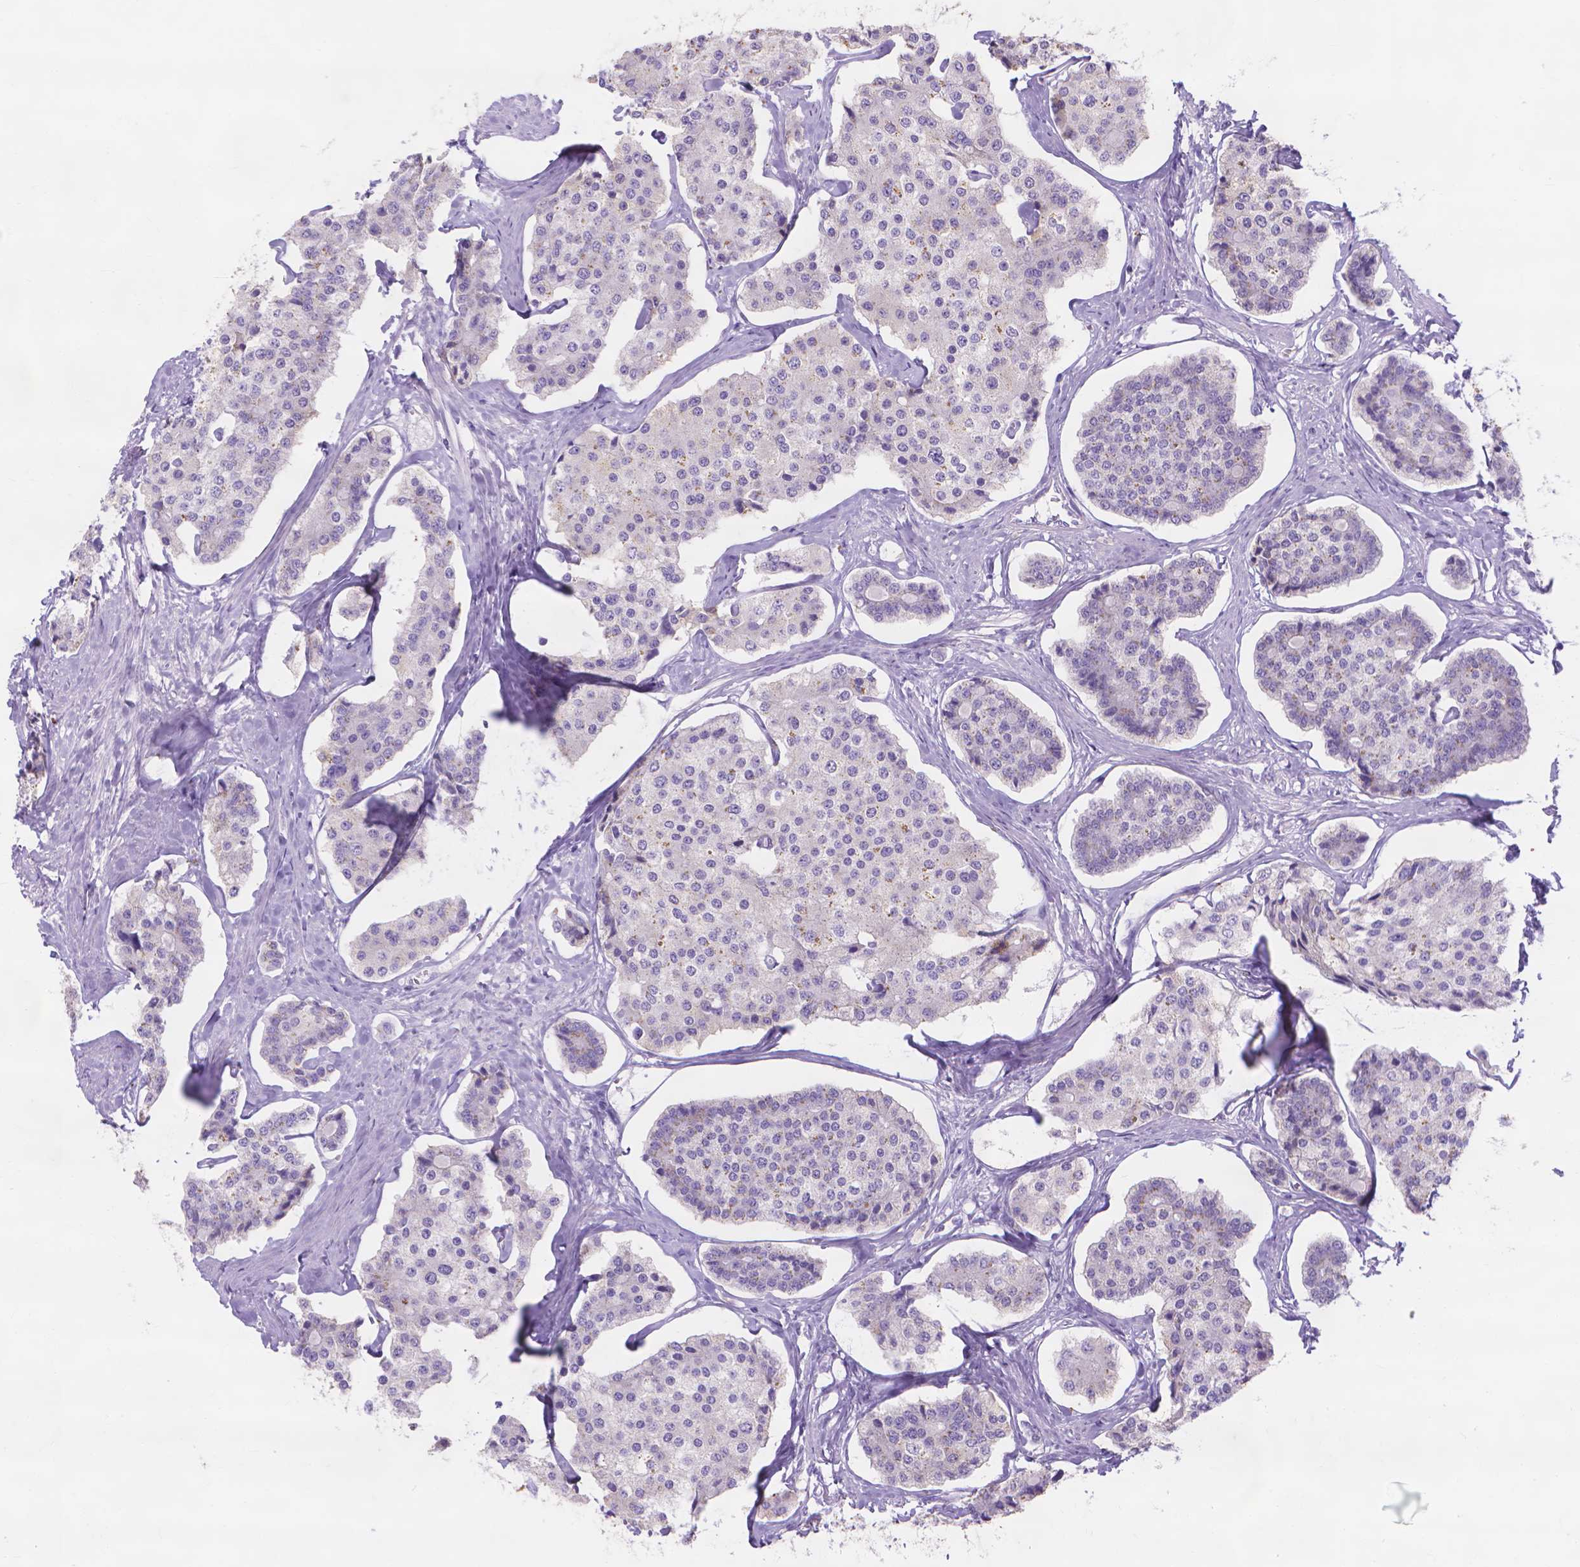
{"staining": {"intensity": "negative", "quantity": "none", "location": "none"}, "tissue": "carcinoid", "cell_type": "Tumor cells", "image_type": "cancer", "snomed": [{"axis": "morphology", "description": "Carcinoid, malignant, NOS"}, {"axis": "topography", "description": "Small intestine"}], "caption": "Photomicrograph shows no significant protein expression in tumor cells of carcinoid.", "gene": "MMP11", "patient": {"sex": "female", "age": 65}}